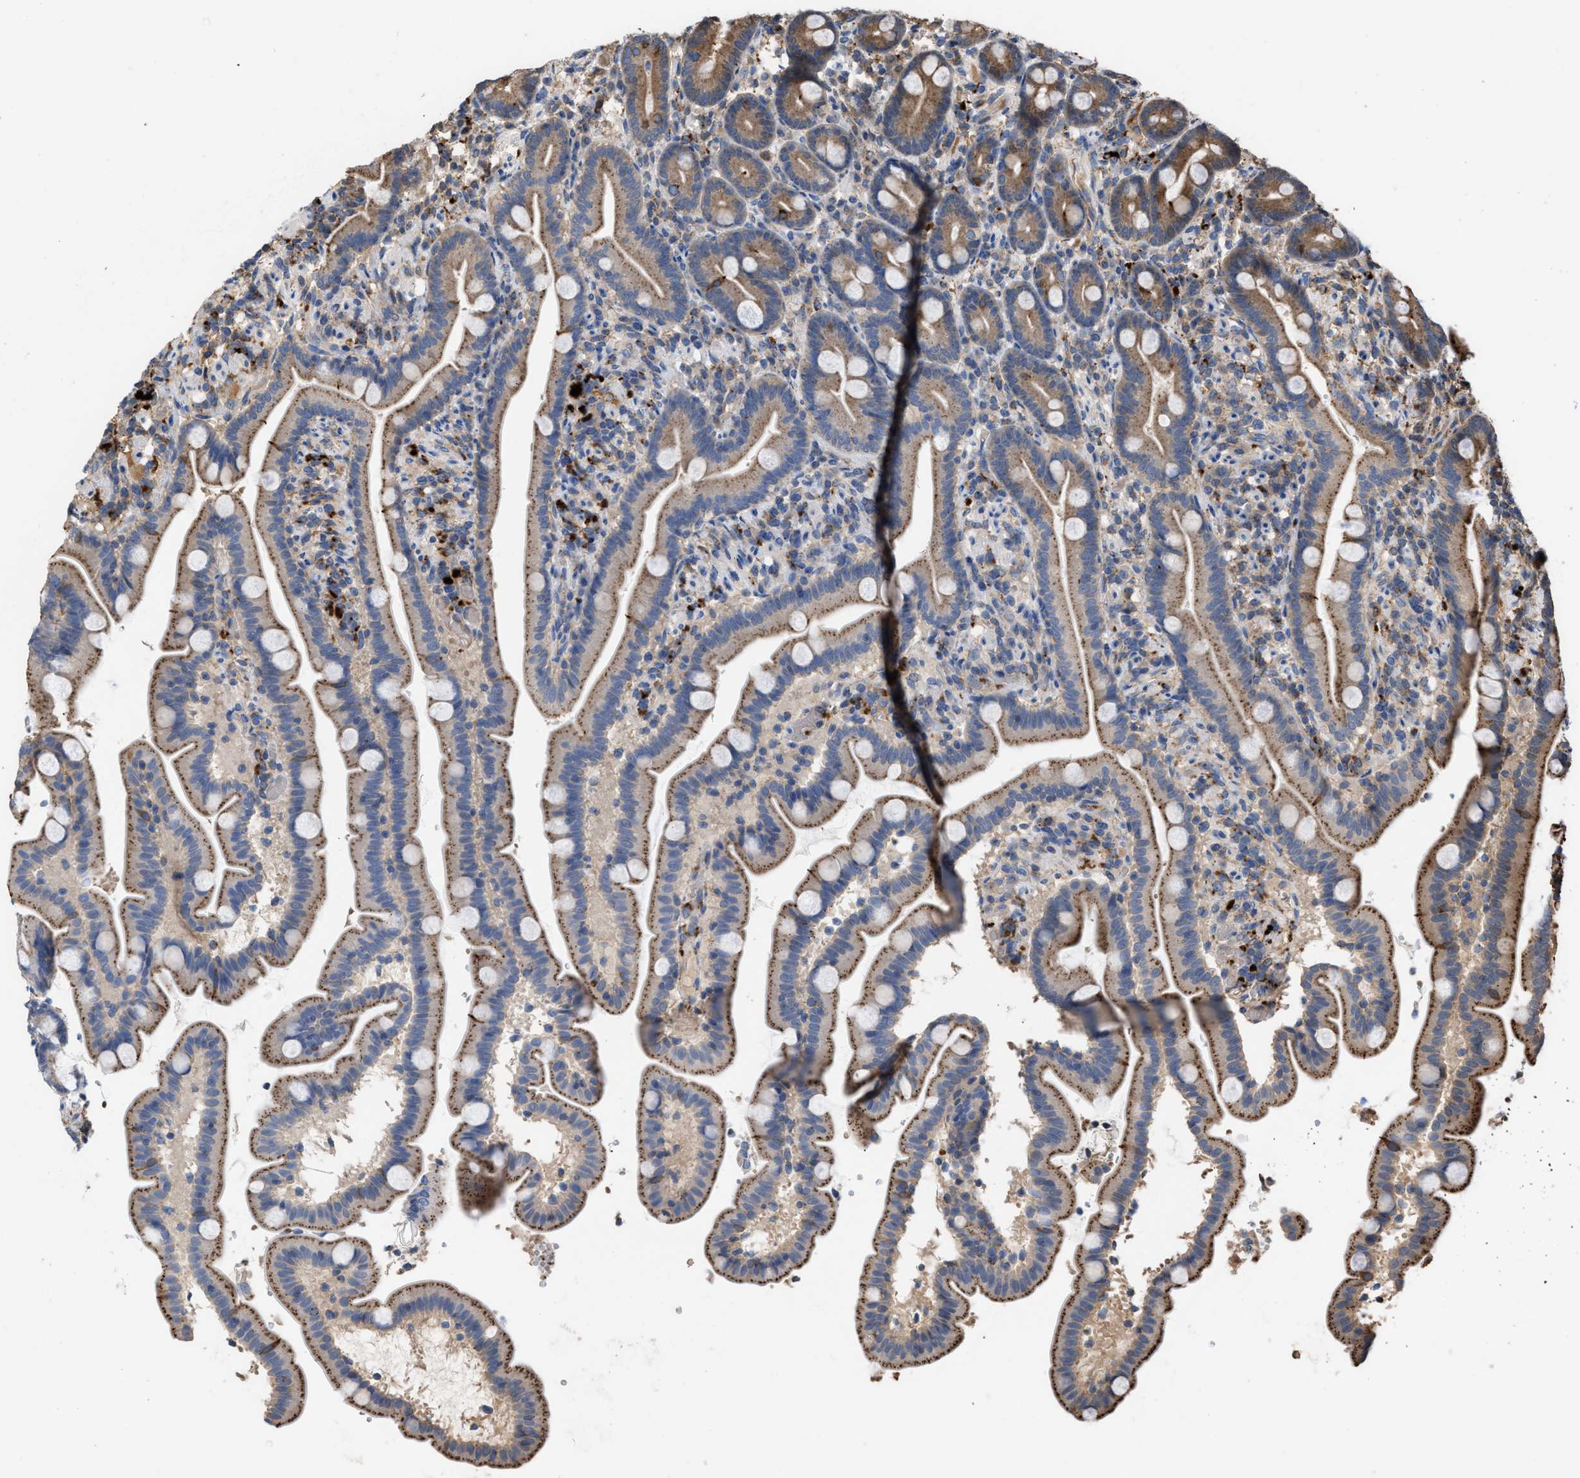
{"staining": {"intensity": "moderate", "quantity": ">75%", "location": "cytoplasmic/membranous"}, "tissue": "duodenum", "cell_type": "Glandular cells", "image_type": "normal", "snomed": [{"axis": "morphology", "description": "Normal tissue, NOS"}, {"axis": "topography", "description": "Duodenum"}], "caption": "A high-resolution photomicrograph shows immunohistochemistry (IHC) staining of unremarkable duodenum, which demonstrates moderate cytoplasmic/membranous expression in about >75% of glandular cells. (brown staining indicates protein expression, while blue staining denotes nuclei).", "gene": "ELMO3", "patient": {"sex": "male", "age": 54}}